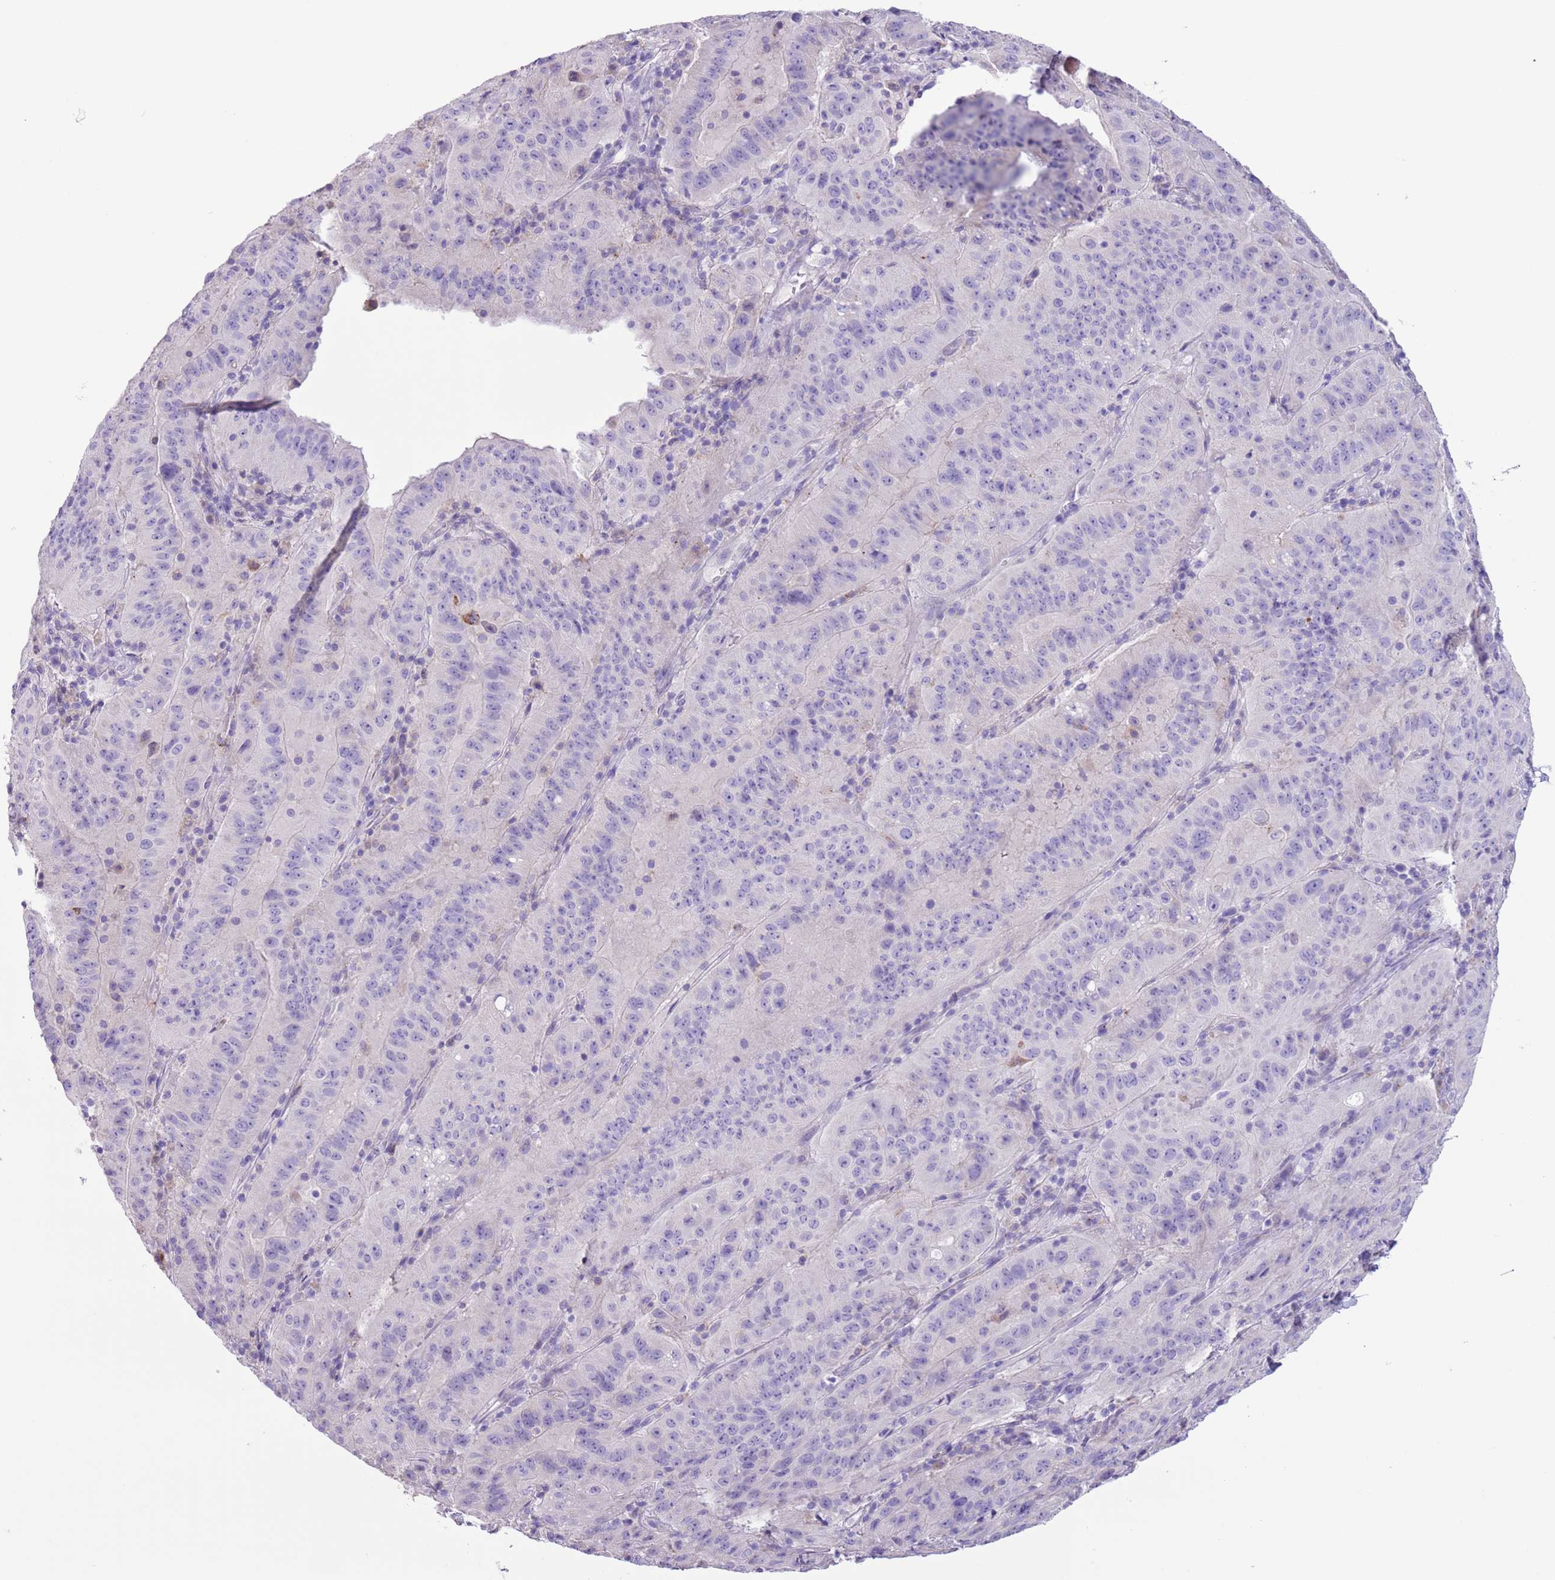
{"staining": {"intensity": "negative", "quantity": "none", "location": "none"}, "tissue": "pancreatic cancer", "cell_type": "Tumor cells", "image_type": "cancer", "snomed": [{"axis": "morphology", "description": "Adenocarcinoma, NOS"}, {"axis": "topography", "description": "Pancreas"}], "caption": "Protein analysis of adenocarcinoma (pancreatic) reveals no significant staining in tumor cells.", "gene": "ZNF697", "patient": {"sex": "male", "age": 63}}